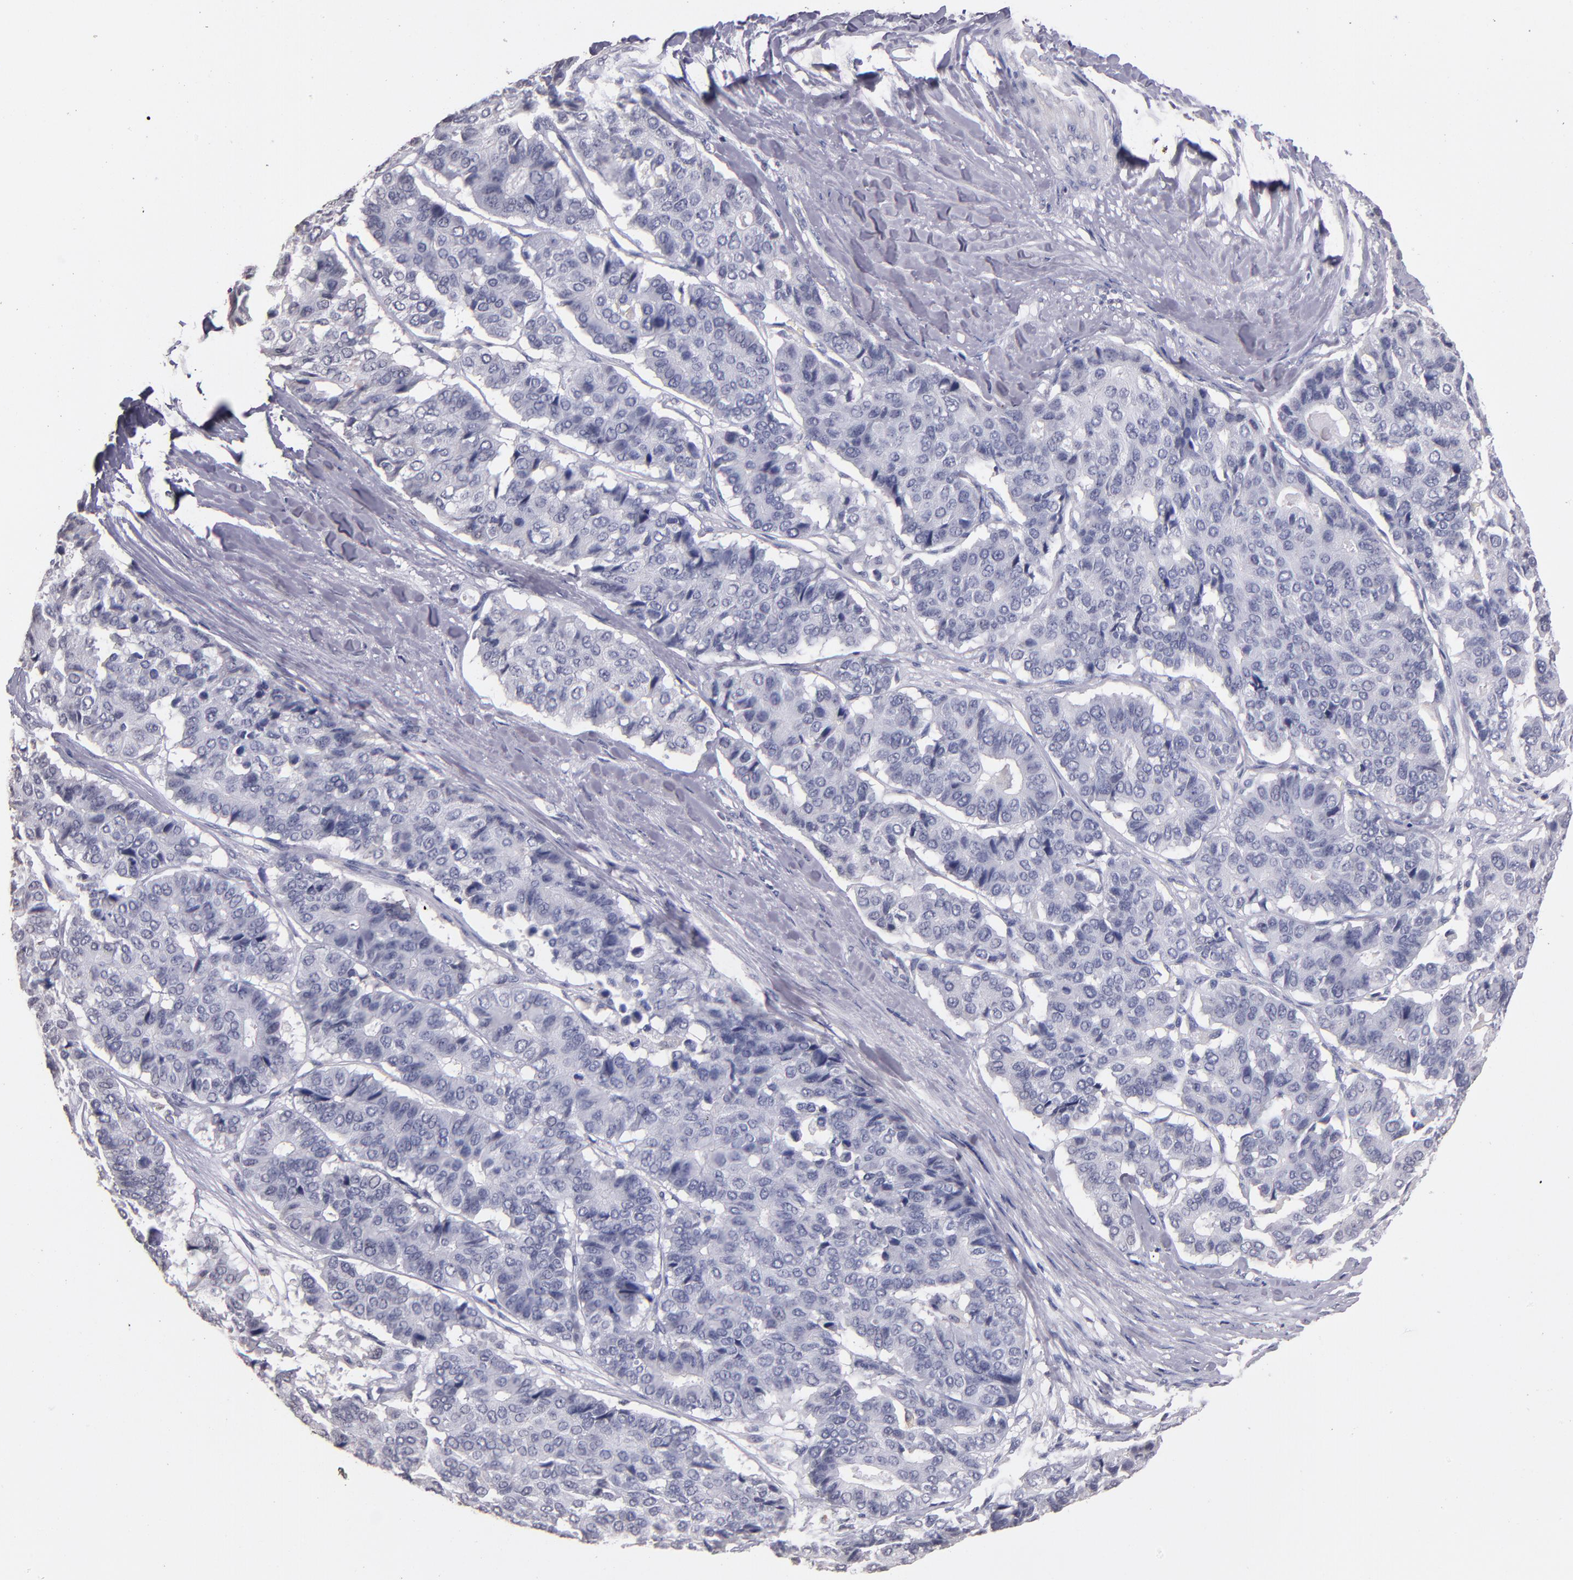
{"staining": {"intensity": "negative", "quantity": "none", "location": "none"}, "tissue": "pancreatic cancer", "cell_type": "Tumor cells", "image_type": "cancer", "snomed": [{"axis": "morphology", "description": "Adenocarcinoma, NOS"}, {"axis": "topography", "description": "Pancreas"}], "caption": "The photomicrograph displays no significant positivity in tumor cells of pancreatic cancer (adenocarcinoma).", "gene": "SOX10", "patient": {"sex": "male", "age": 50}}